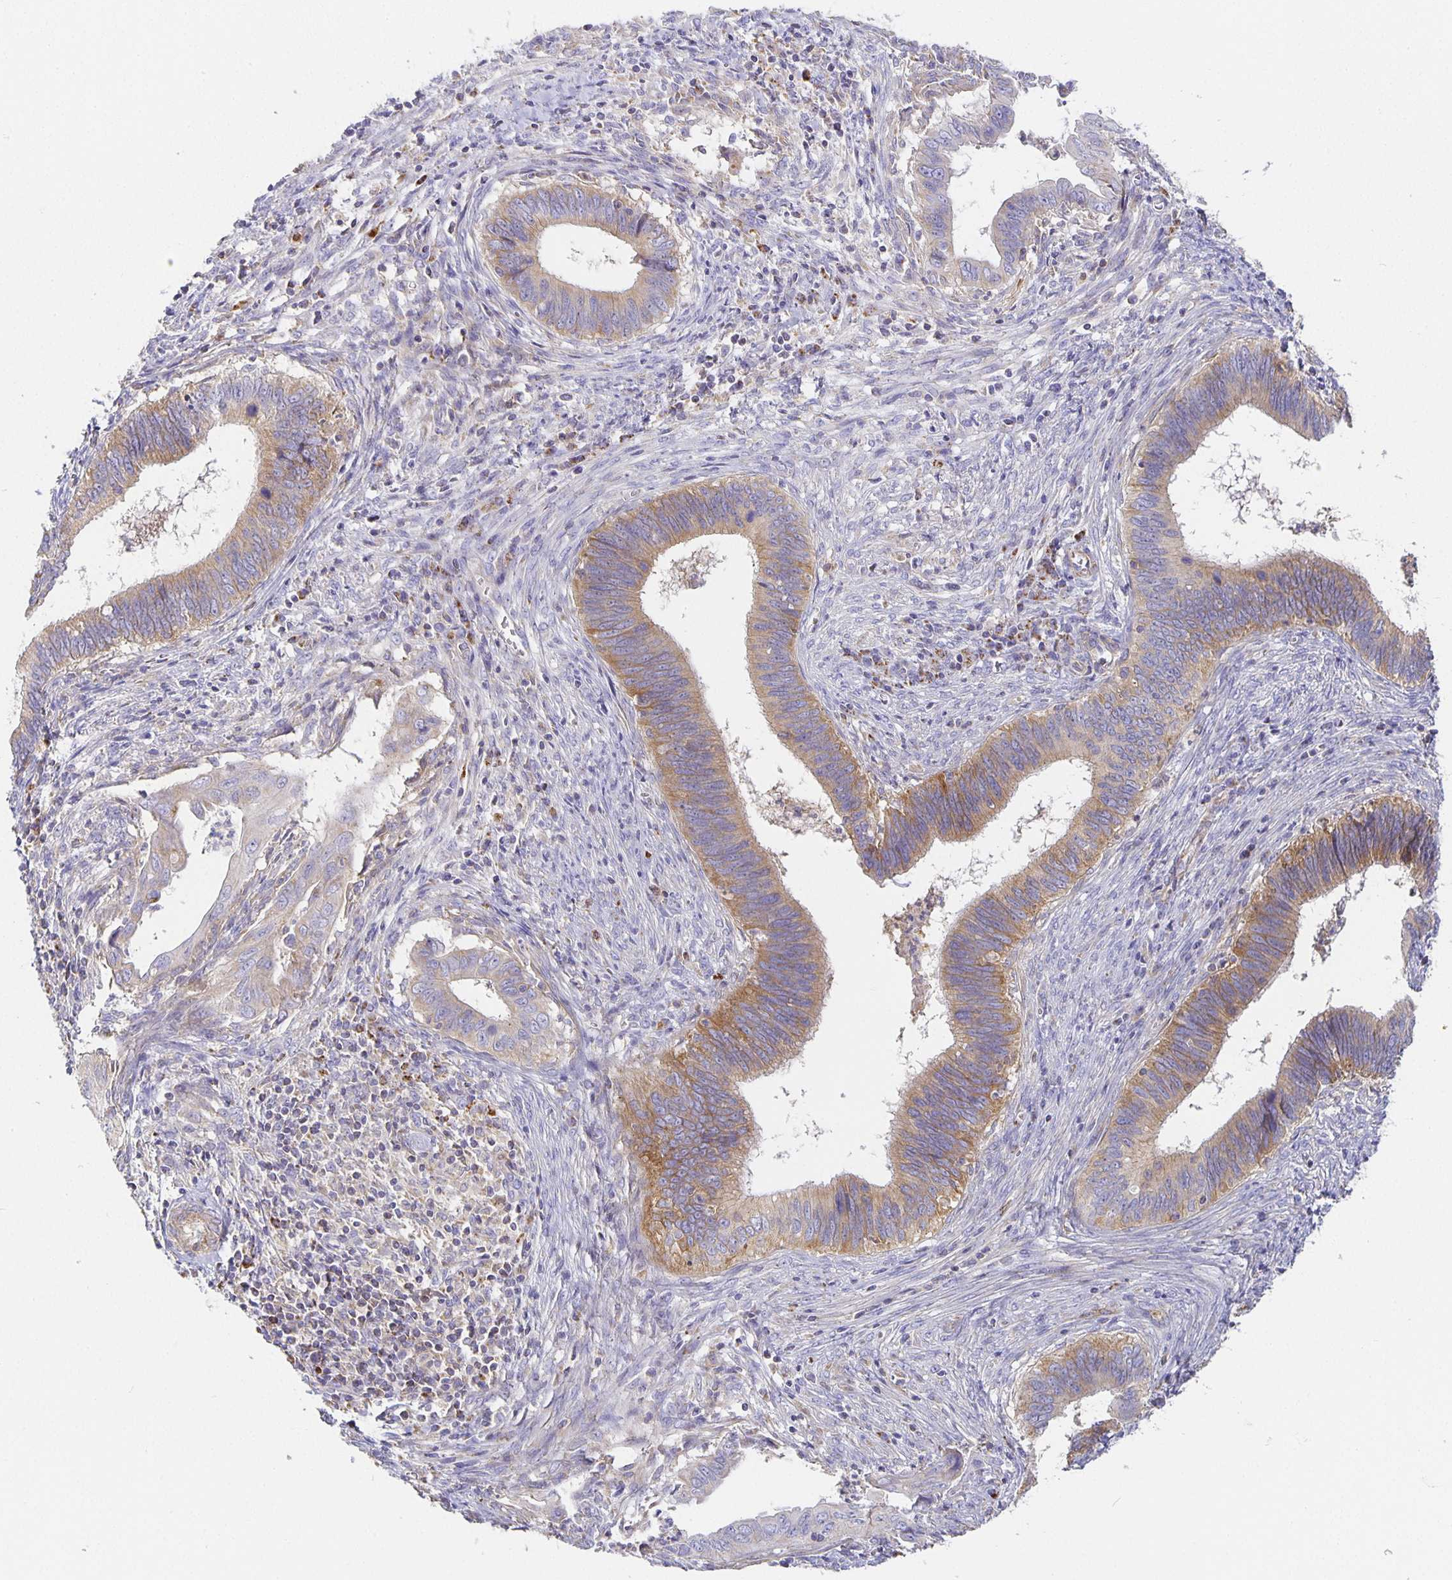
{"staining": {"intensity": "moderate", "quantity": ">75%", "location": "cytoplasmic/membranous"}, "tissue": "cervical cancer", "cell_type": "Tumor cells", "image_type": "cancer", "snomed": [{"axis": "morphology", "description": "Adenocarcinoma, NOS"}, {"axis": "topography", "description": "Cervix"}], "caption": "High-power microscopy captured an IHC image of cervical cancer, revealing moderate cytoplasmic/membranous staining in approximately >75% of tumor cells. The protein is stained brown, and the nuclei are stained in blue (DAB IHC with brightfield microscopy, high magnification).", "gene": "FLRT3", "patient": {"sex": "female", "age": 42}}